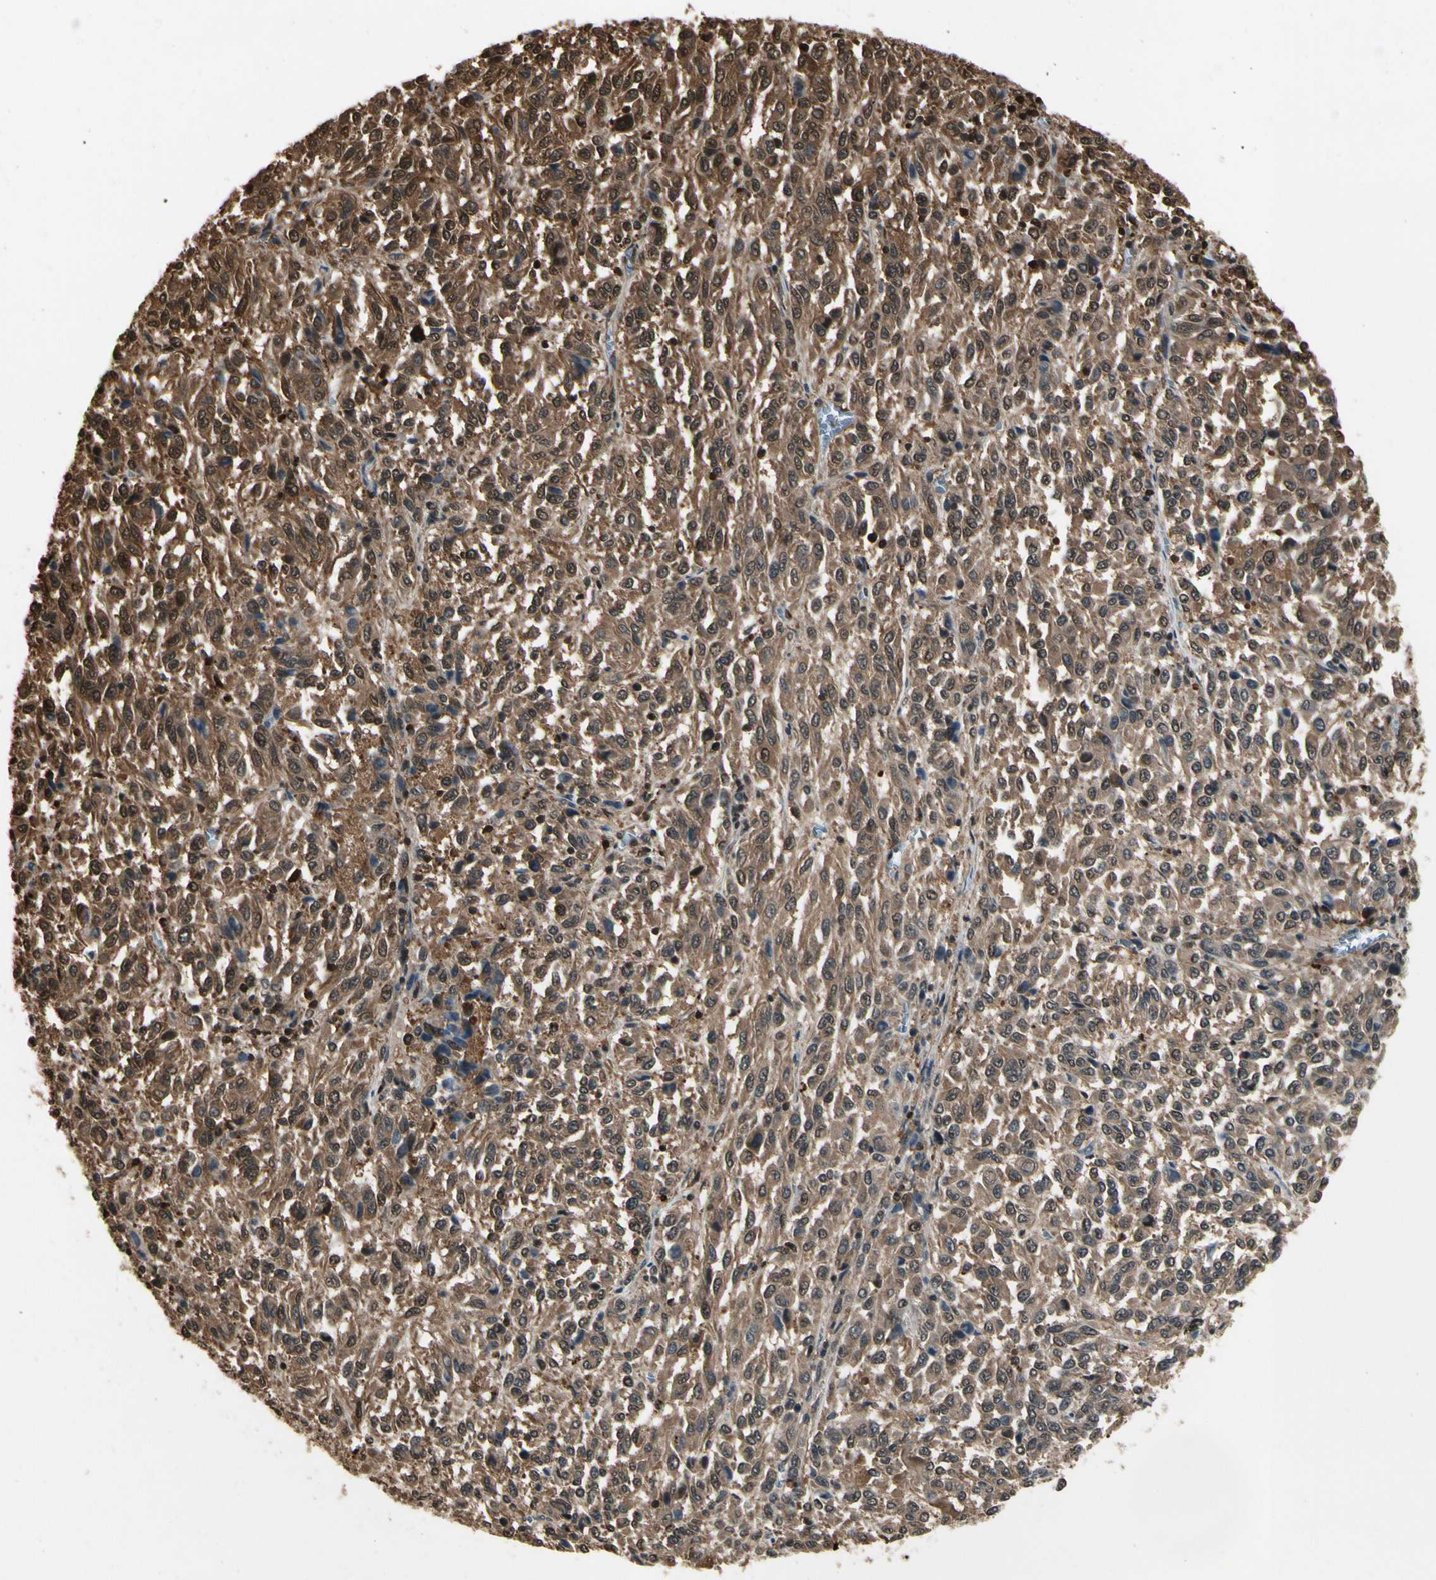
{"staining": {"intensity": "moderate", "quantity": ">75%", "location": "cytoplasmic/membranous,nuclear"}, "tissue": "melanoma", "cell_type": "Tumor cells", "image_type": "cancer", "snomed": [{"axis": "morphology", "description": "Malignant melanoma, Metastatic site"}, {"axis": "topography", "description": "Lung"}], "caption": "Malignant melanoma (metastatic site) was stained to show a protein in brown. There is medium levels of moderate cytoplasmic/membranous and nuclear staining in about >75% of tumor cells.", "gene": "YWHAQ", "patient": {"sex": "male", "age": 64}}